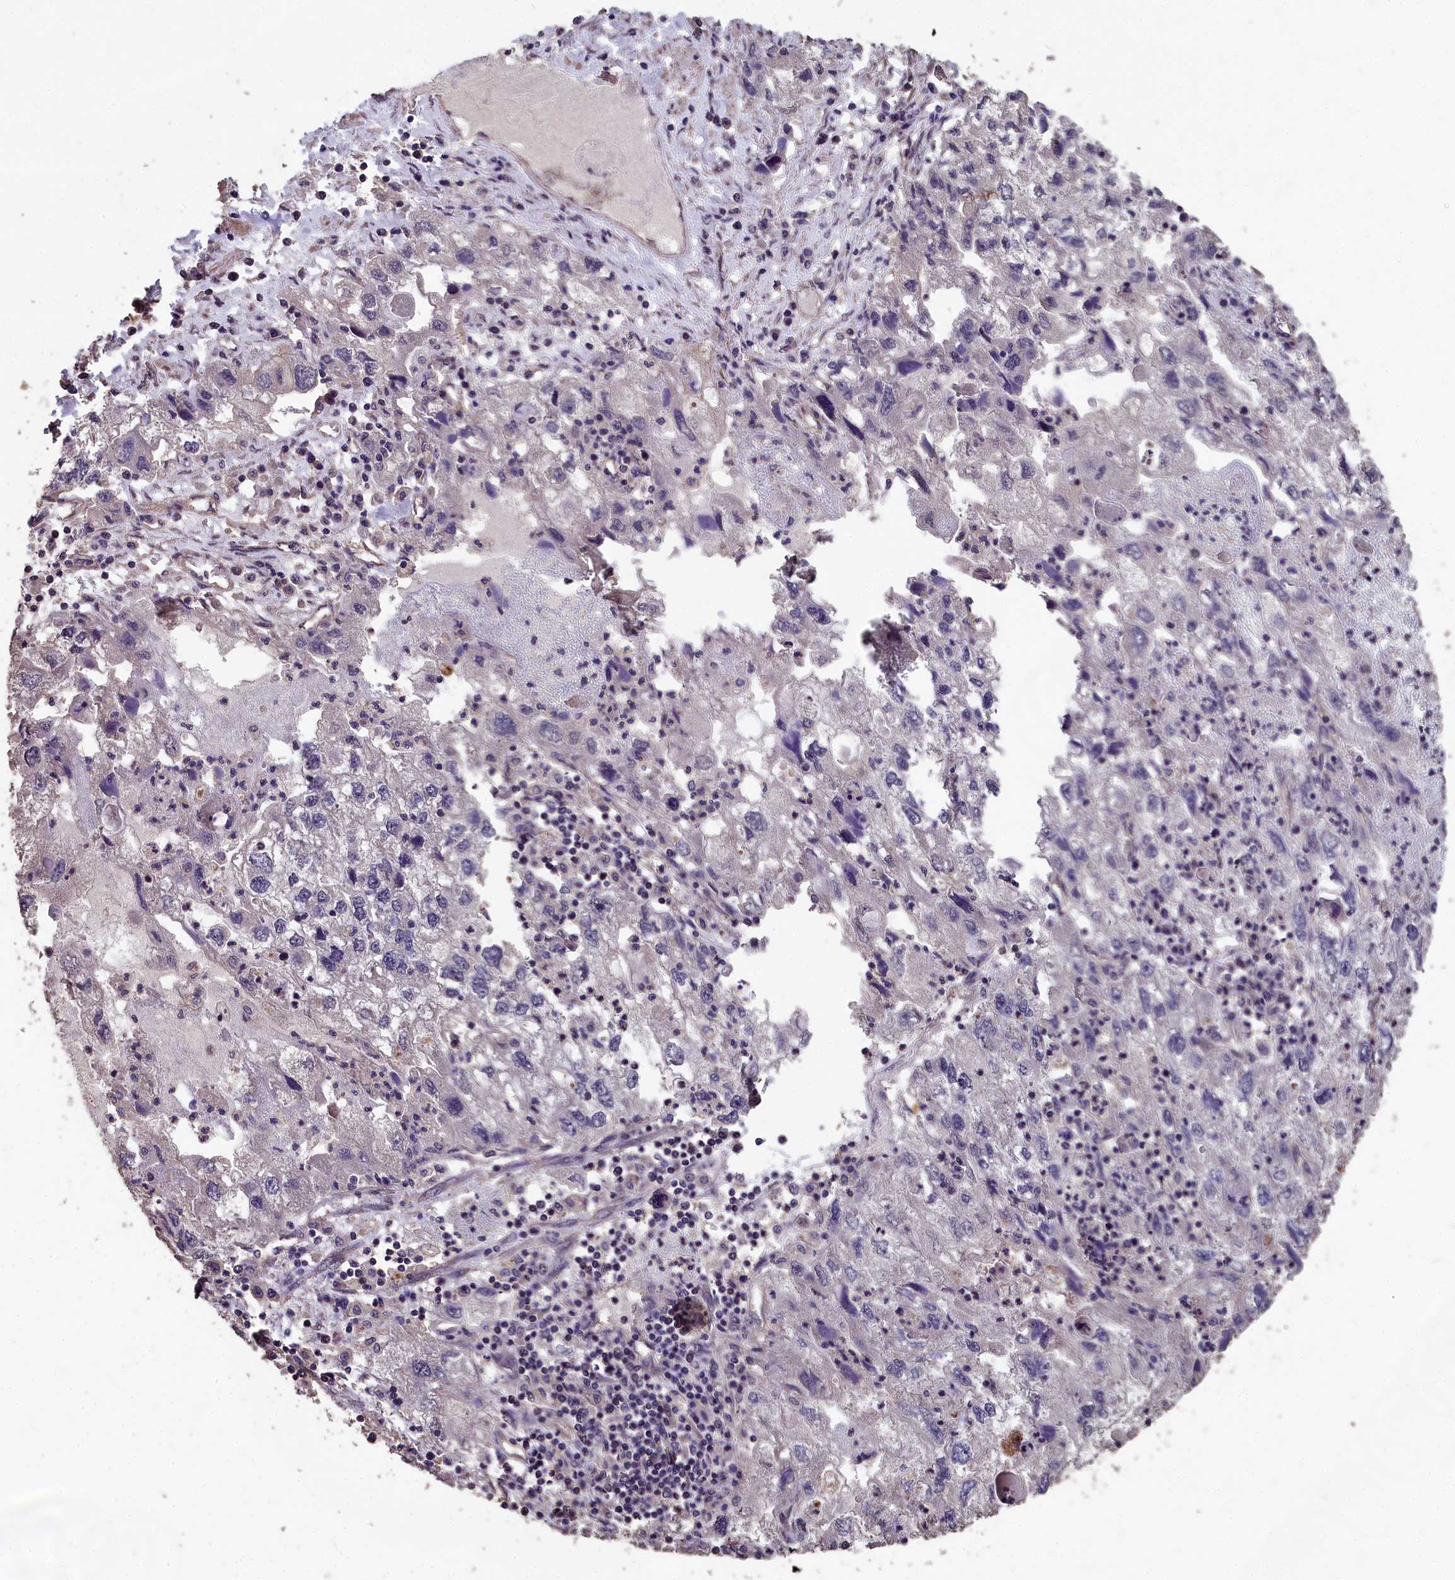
{"staining": {"intensity": "negative", "quantity": "none", "location": "none"}, "tissue": "endometrial cancer", "cell_type": "Tumor cells", "image_type": "cancer", "snomed": [{"axis": "morphology", "description": "Adenocarcinoma, NOS"}, {"axis": "topography", "description": "Endometrium"}], "caption": "IHC of human endometrial cancer (adenocarcinoma) exhibits no staining in tumor cells.", "gene": "CHD9", "patient": {"sex": "female", "age": 49}}